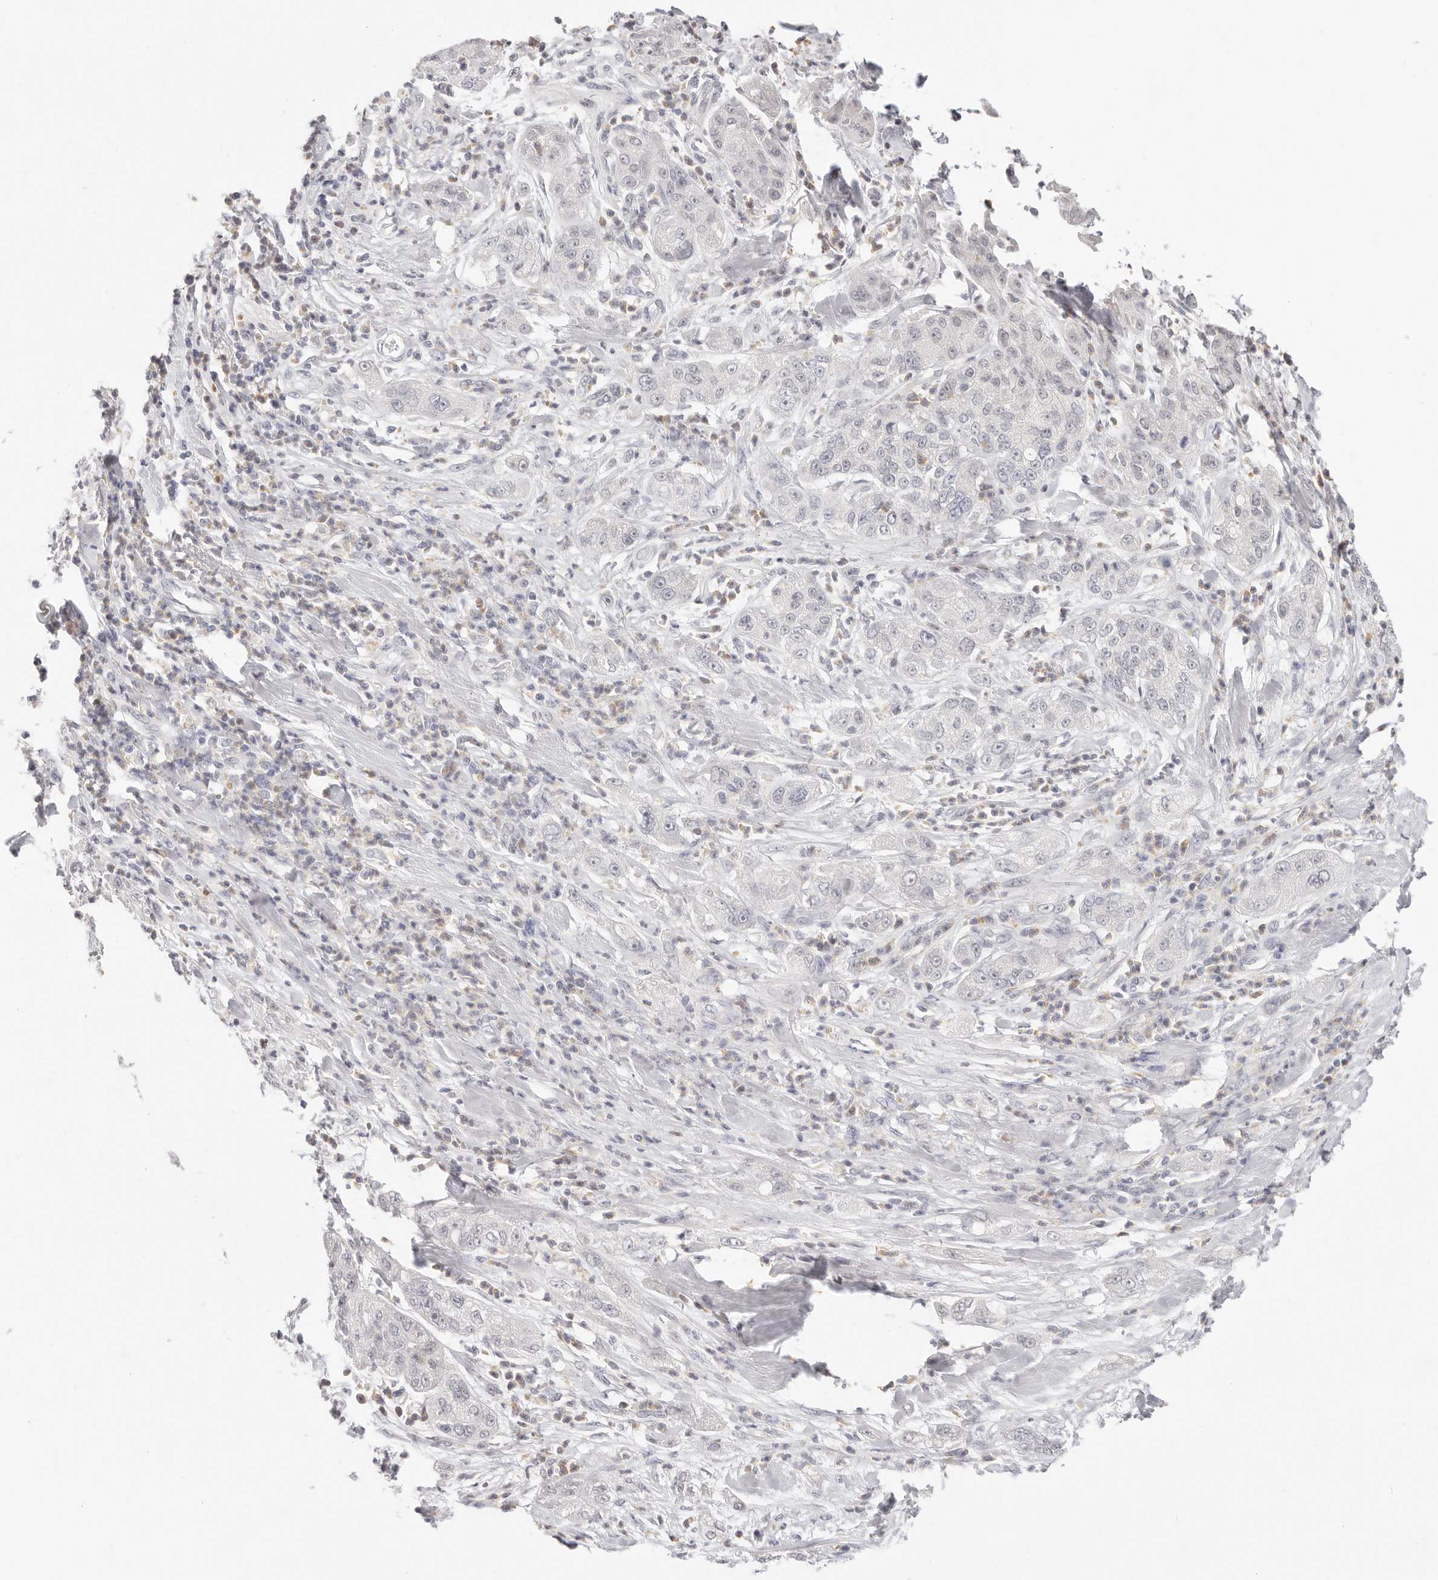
{"staining": {"intensity": "negative", "quantity": "none", "location": "none"}, "tissue": "pancreatic cancer", "cell_type": "Tumor cells", "image_type": "cancer", "snomed": [{"axis": "morphology", "description": "Adenocarcinoma, NOS"}, {"axis": "topography", "description": "Pancreas"}], "caption": "Immunohistochemical staining of adenocarcinoma (pancreatic) demonstrates no significant positivity in tumor cells.", "gene": "ASCL1", "patient": {"sex": "female", "age": 78}}